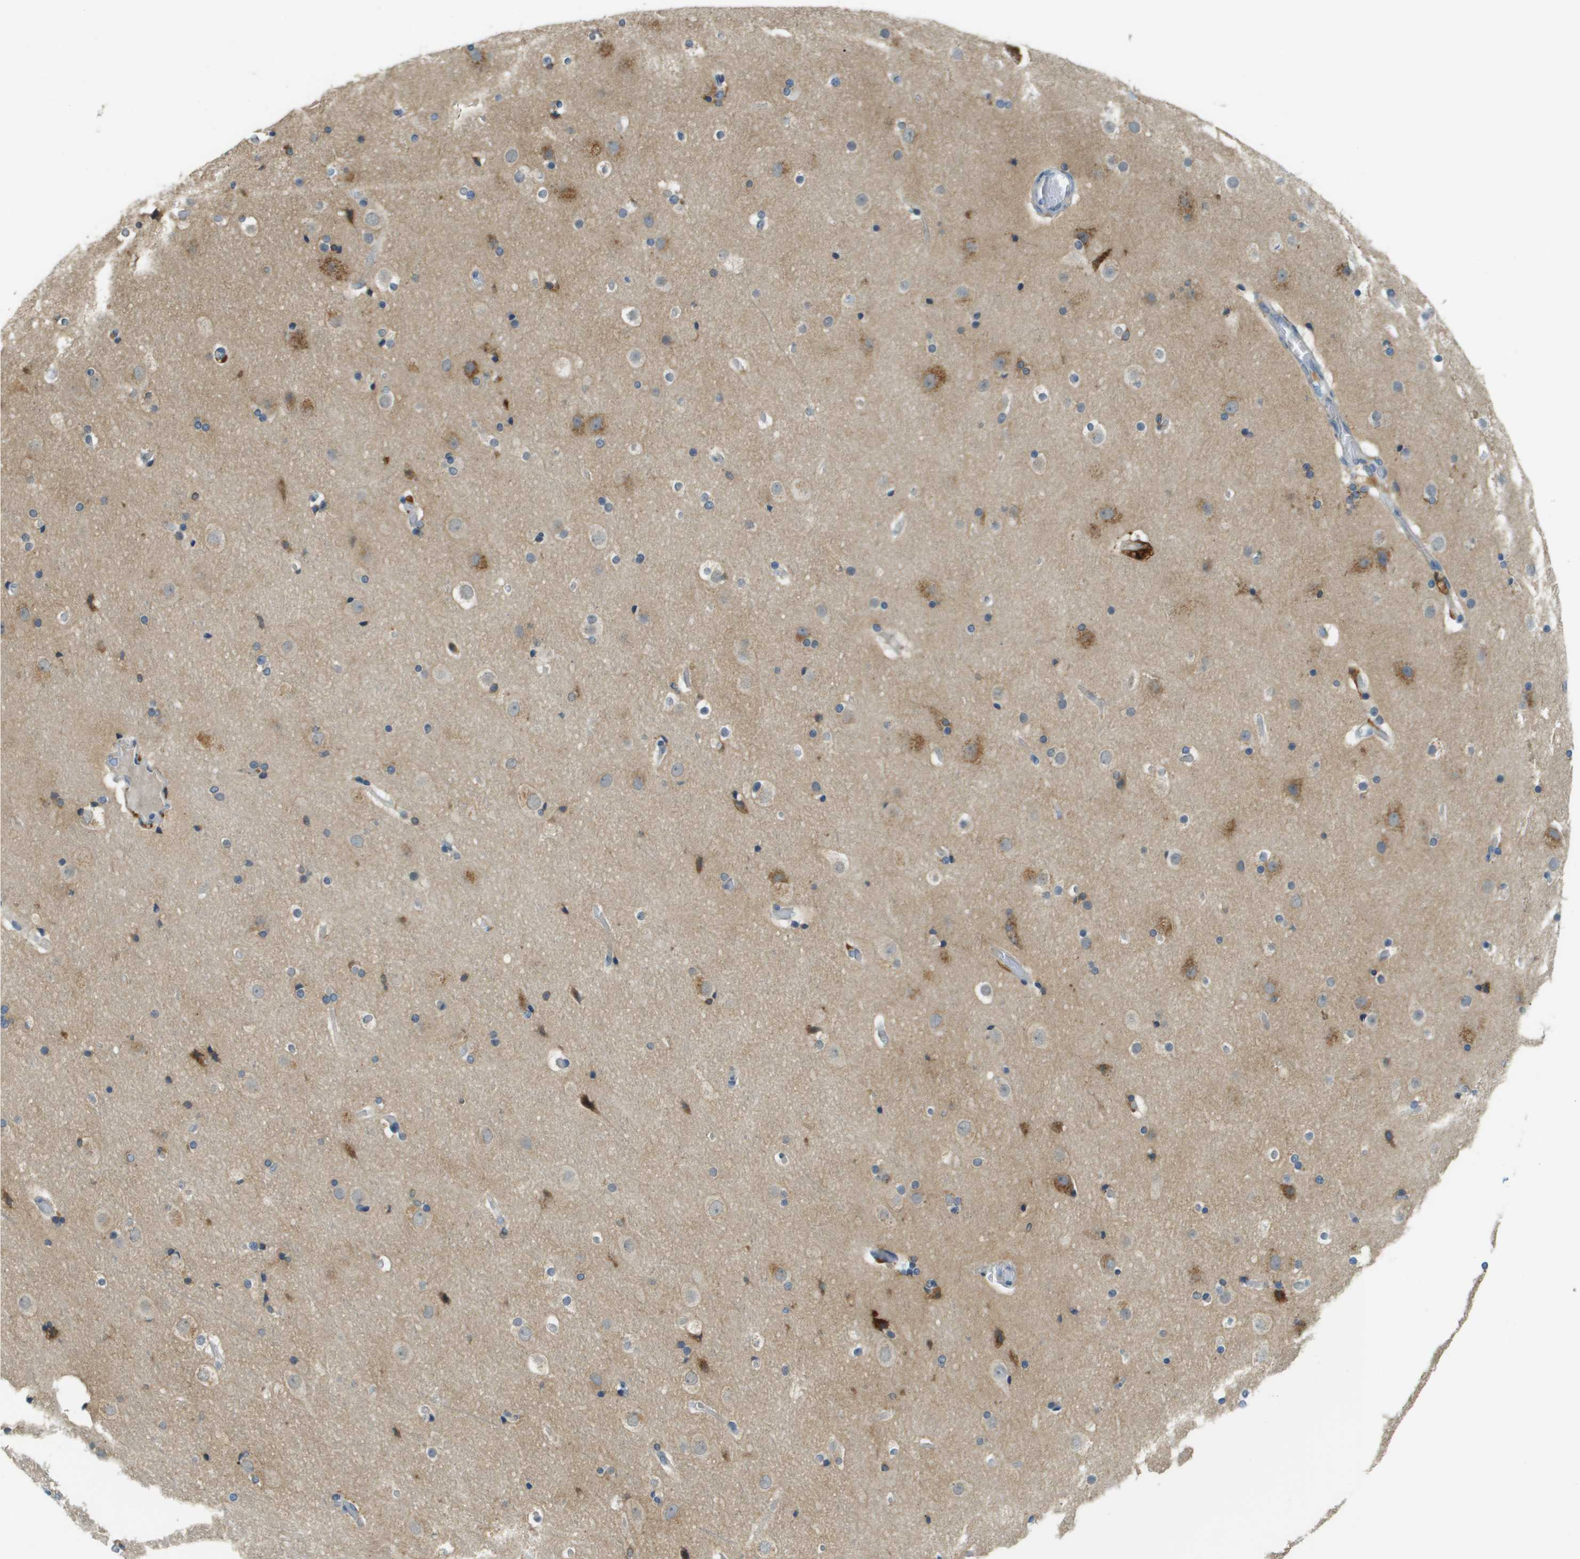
{"staining": {"intensity": "negative", "quantity": "none", "location": "none"}, "tissue": "cerebral cortex", "cell_type": "Endothelial cells", "image_type": "normal", "snomed": [{"axis": "morphology", "description": "Normal tissue, NOS"}, {"axis": "topography", "description": "Cerebral cortex"}], "caption": "A high-resolution photomicrograph shows IHC staining of benign cerebral cortex, which exhibits no significant staining in endothelial cells. (DAB immunohistochemistry (IHC) visualized using brightfield microscopy, high magnification).", "gene": "PLBD2", "patient": {"sex": "male", "age": 57}}